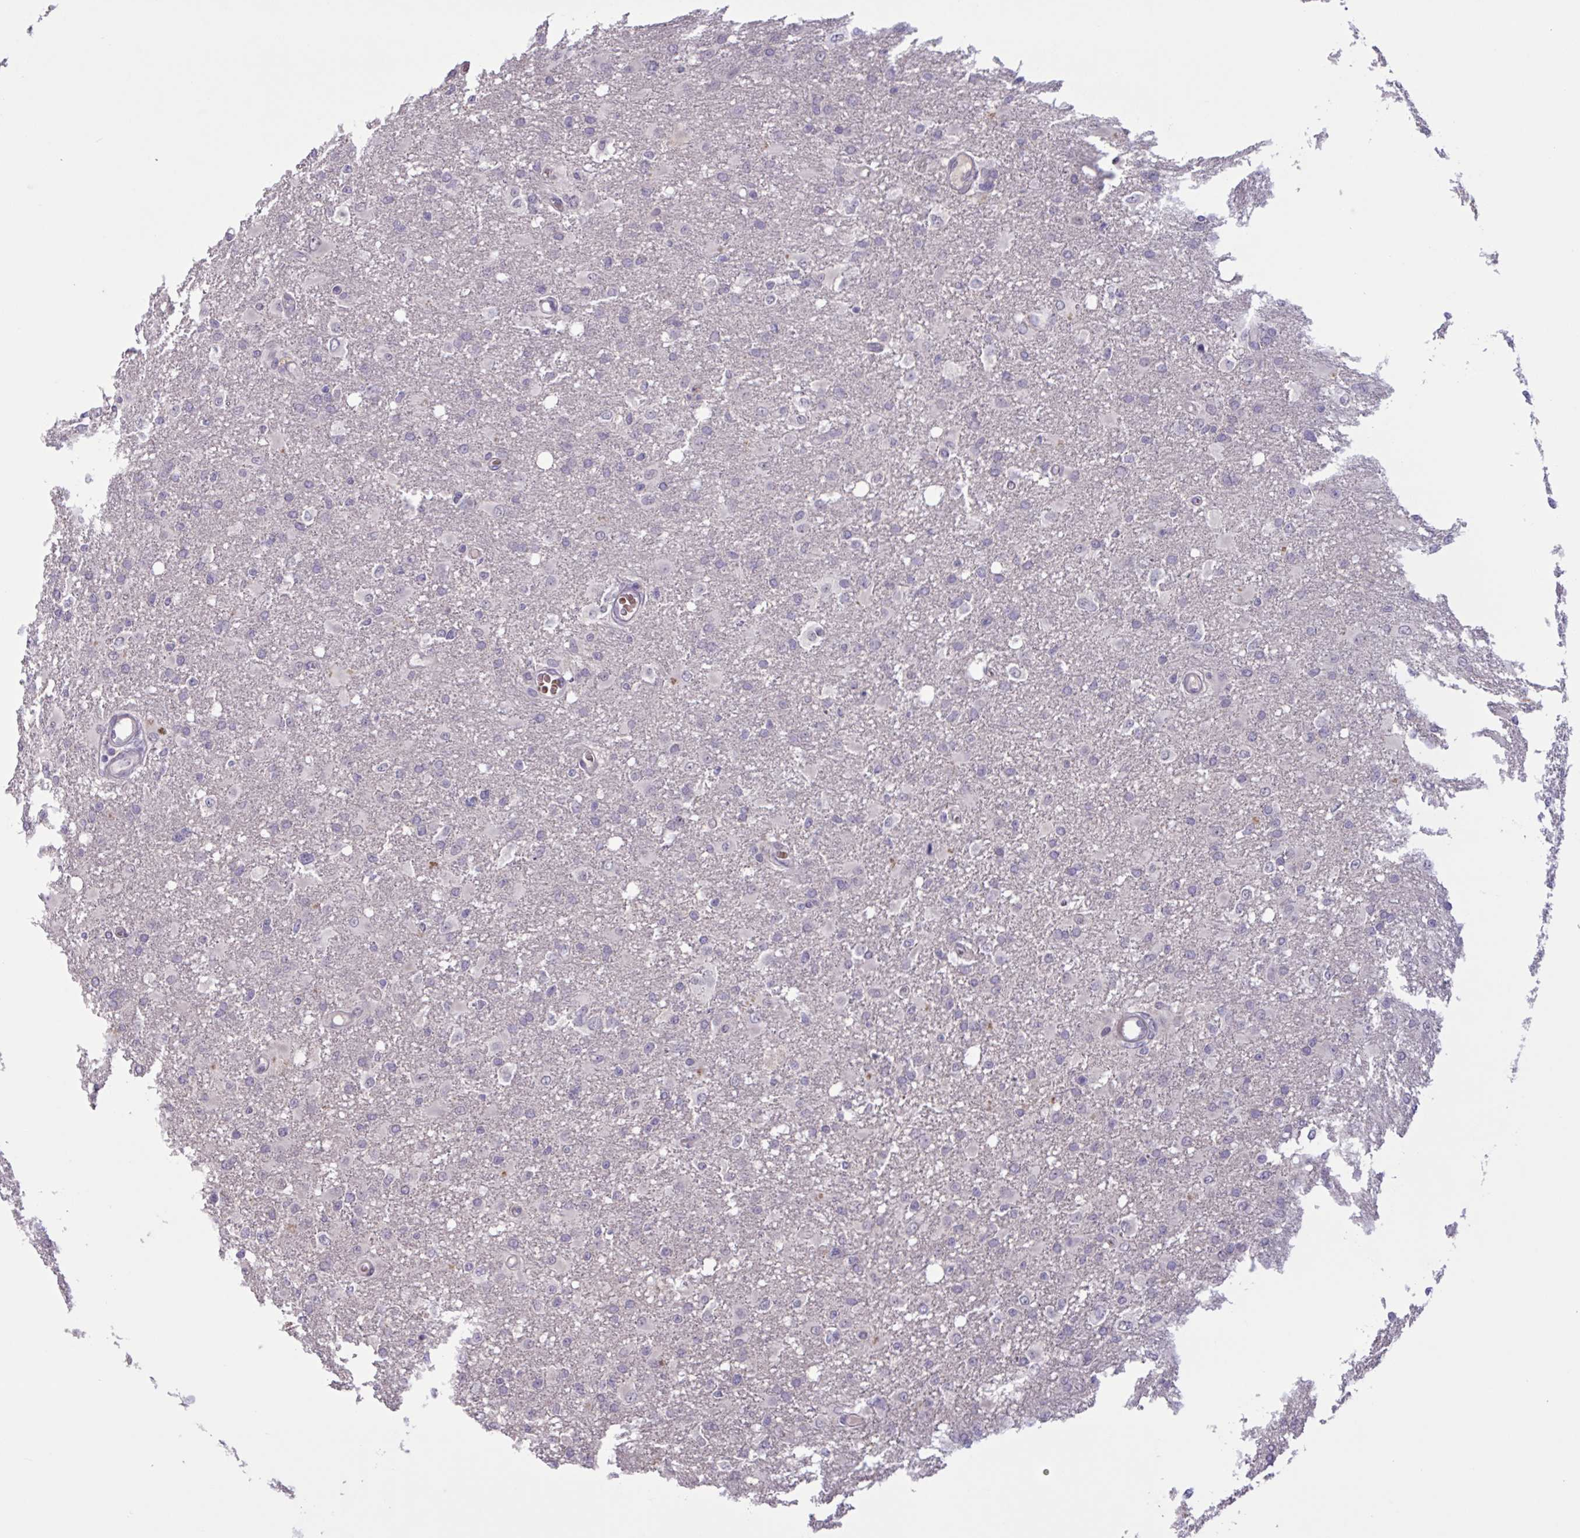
{"staining": {"intensity": "negative", "quantity": "none", "location": "none"}, "tissue": "glioma", "cell_type": "Tumor cells", "image_type": "cancer", "snomed": [{"axis": "morphology", "description": "Glioma, malignant, High grade"}, {"axis": "topography", "description": "Brain"}], "caption": "This image is of high-grade glioma (malignant) stained with immunohistochemistry to label a protein in brown with the nuclei are counter-stained blue. There is no positivity in tumor cells.", "gene": "RFPL4B", "patient": {"sex": "male", "age": 53}}